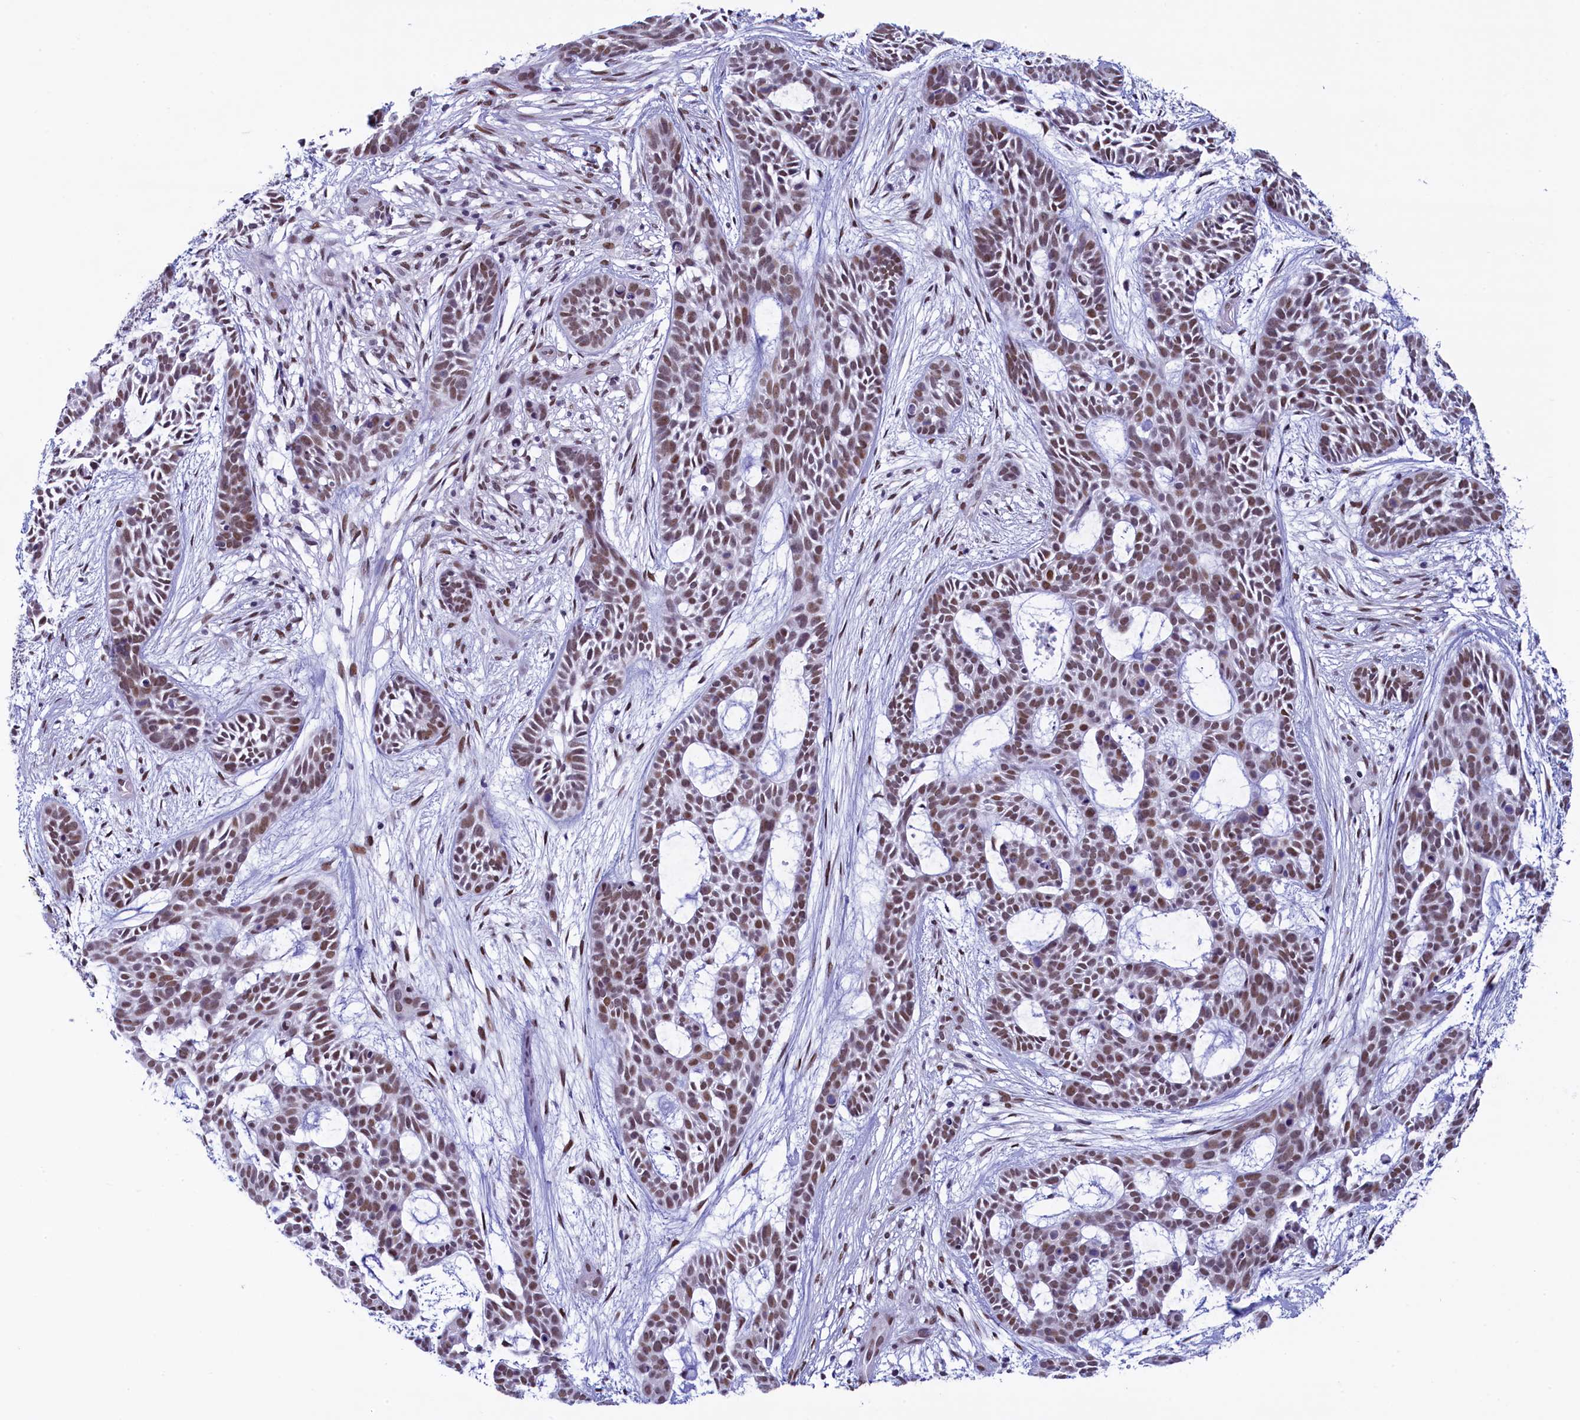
{"staining": {"intensity": "moderate", "quantity": ">75%", "location": "nuclear"}, "tissue": "skin cancer", "cell_type": "Tumor cells", "image_type": "cancer", "snomed": [{"axis": "morphology", "description": "Basal cell carcinoma"}, {"axis": "topography", "description": "Skin"}], "caption": "IHC (DAB (3,3'-diaminobenzidine)) staining of basal cell carcinoma (skin) displays moderate nuclear protein expression in about >75% of tumor cells.", "gene": "SUGP2", "patient": {"sex": "male", "age": 89}}